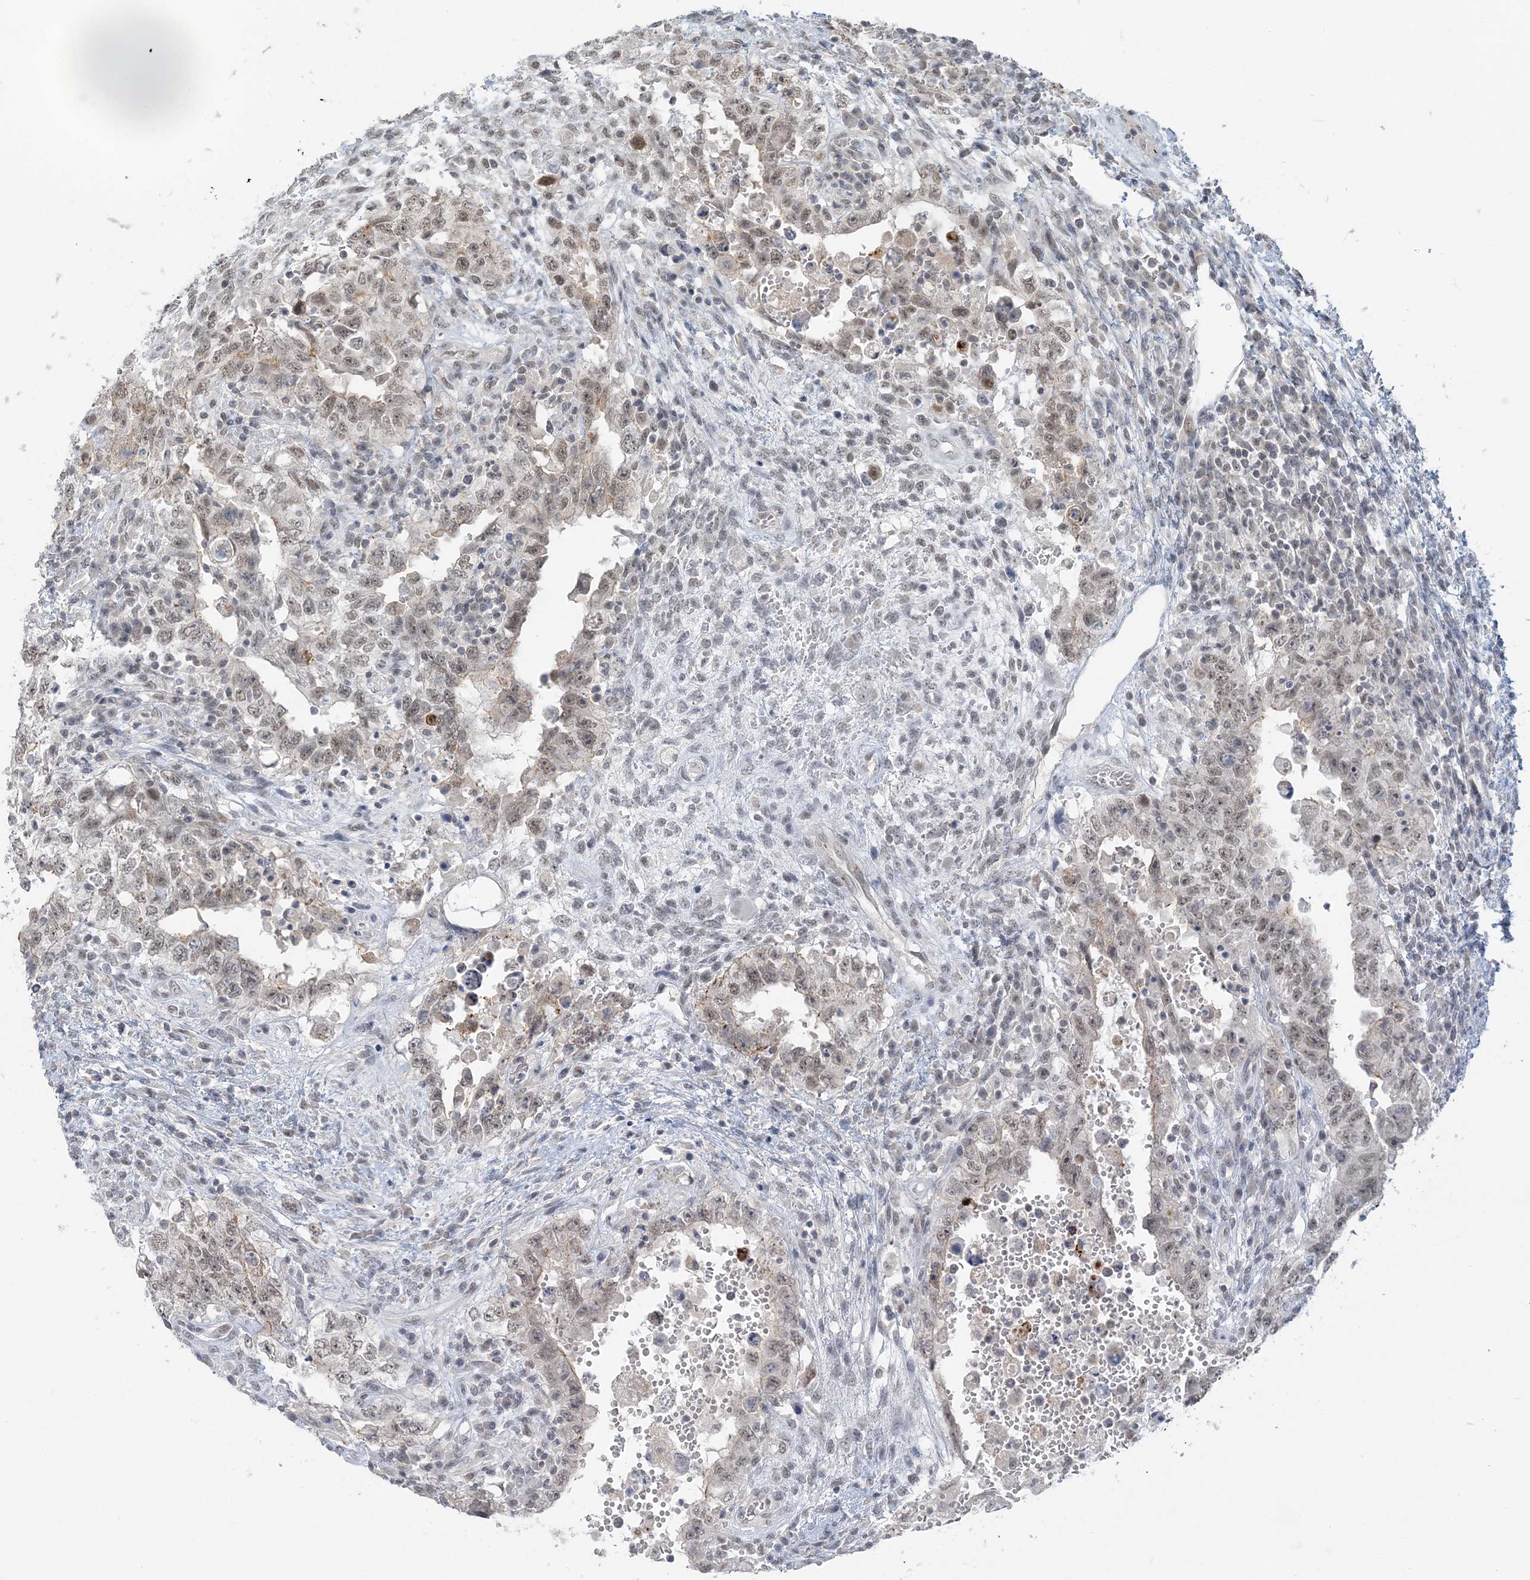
{"staining": {"intensity": "weak", "quantity": ">75%", "location": "nuclear"}, "tissue": "testis cancer", "cell_type": "Tumor cells", "image_type": "cancer", "snomed": [{"axis": "morphology", "description": "Carcinoma, Embryonal, NOS"}, {"axis": "topography", "description": "Testis"}], "caption": "IHC staining of testis cancer, which demonstrates low levels of weak nuclear staining in approximately >75% of tumor cells indicating weak nuclear protein expression. The staining was performed using DAB (3,3'-diaminobenzidine) (brown) for protein detection and nuclei were counterstained in hematoxylin (blue).", "gene": "KMT2D", "patient": {"sex": "male", "age": 26}}